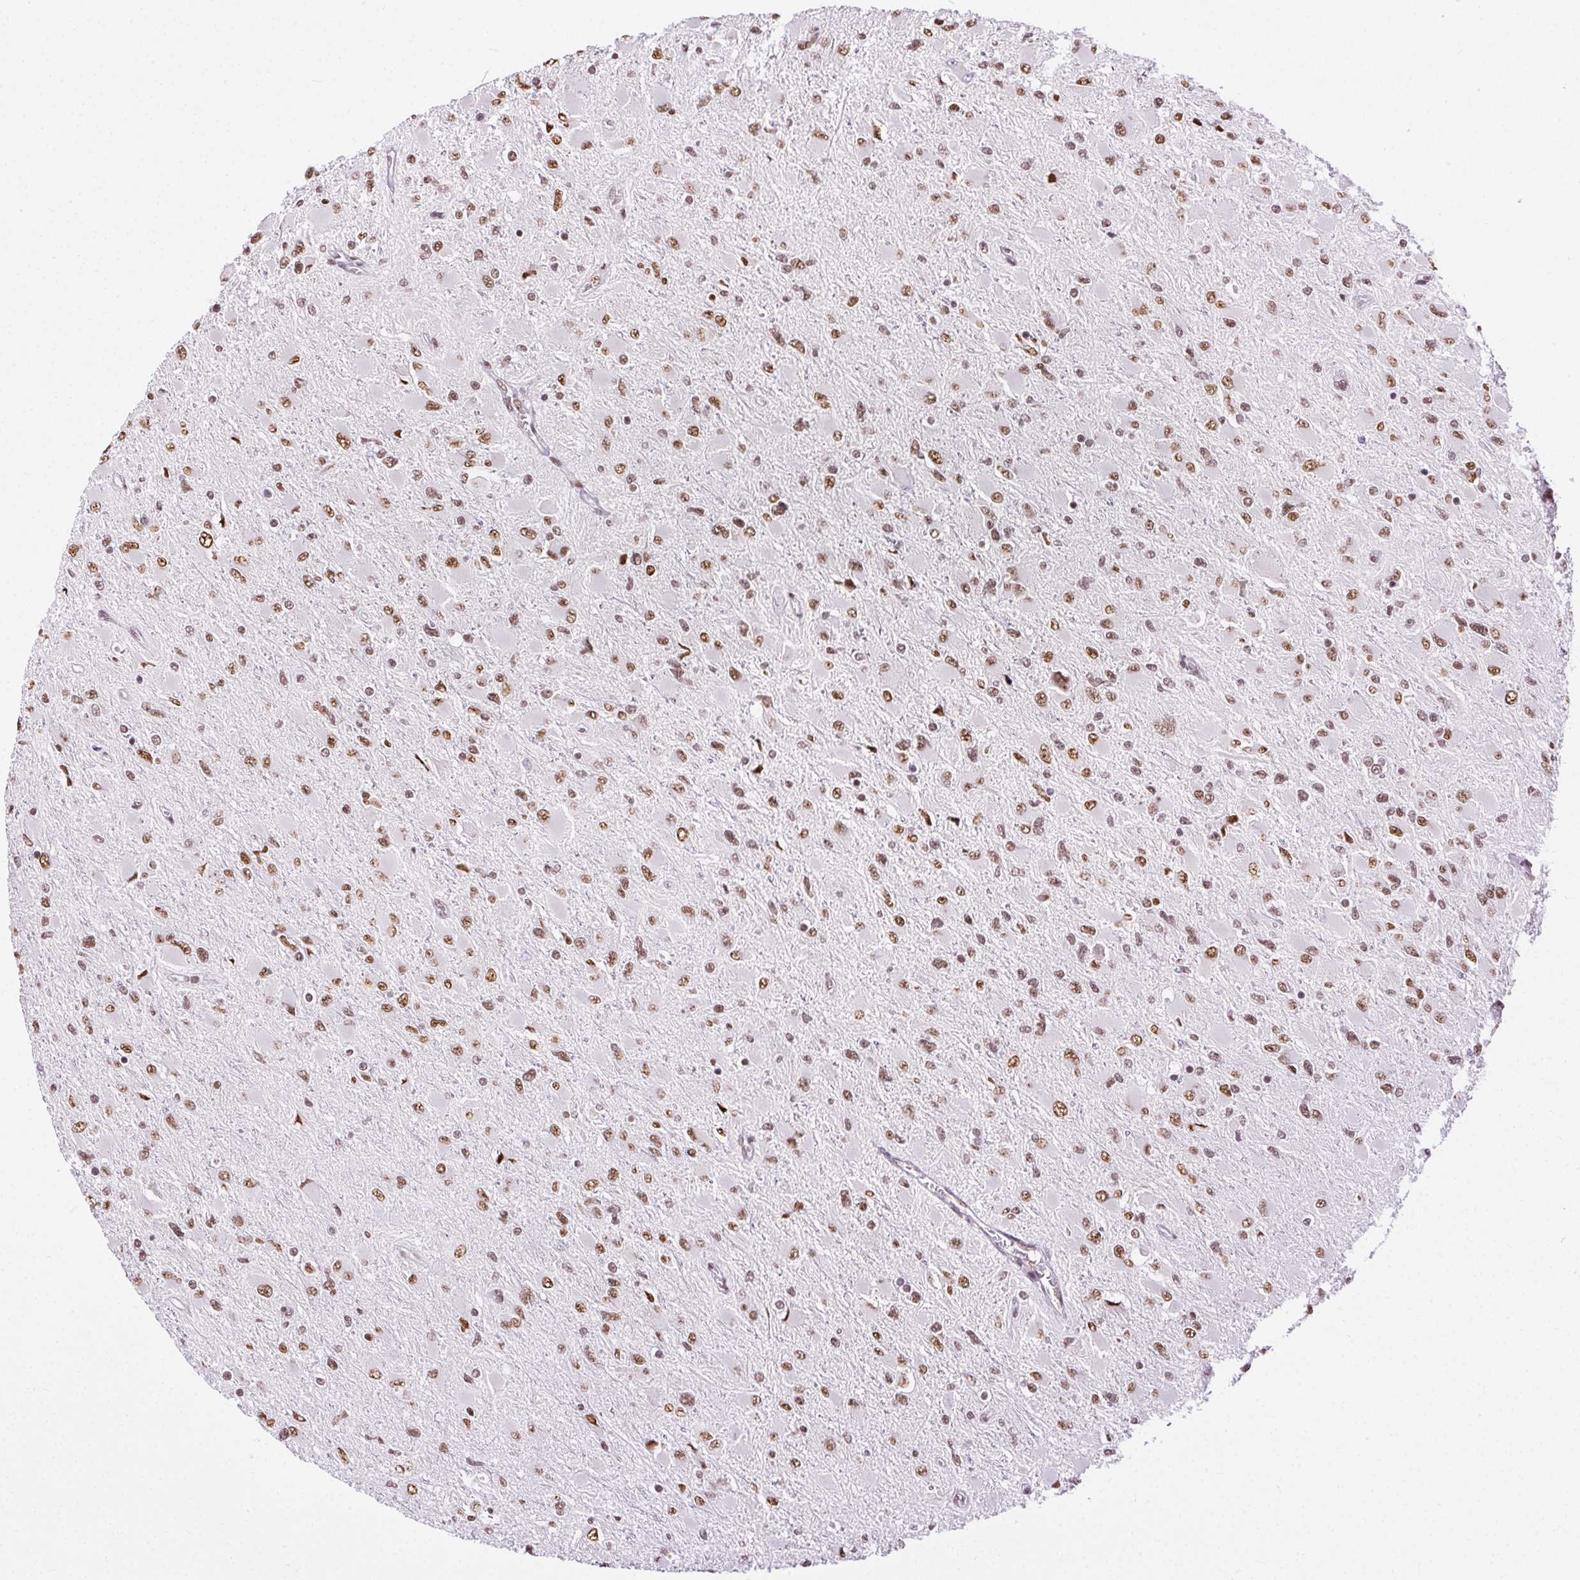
{"staining": {"intensity": "moderate", "quantity": ">75%", "location": "nuclear"}, "tissue": "glioma", "cell_type": "Tumor cells", "image_type": "cancer", "snomed": [{"axis": "morphology", "description": "Glioma, malignant, High grade"}, {"axis": "topography", "description": "Cerebral cortex"}], "caption": "About >75% of tumor cells in malignant glioma (high-grade) demonstrate moderate nuclear protein expression as visualized by brown immunohistochemical staining.", "gene": "TRA2B", "patient": {"sex": "female", "age": 36}}